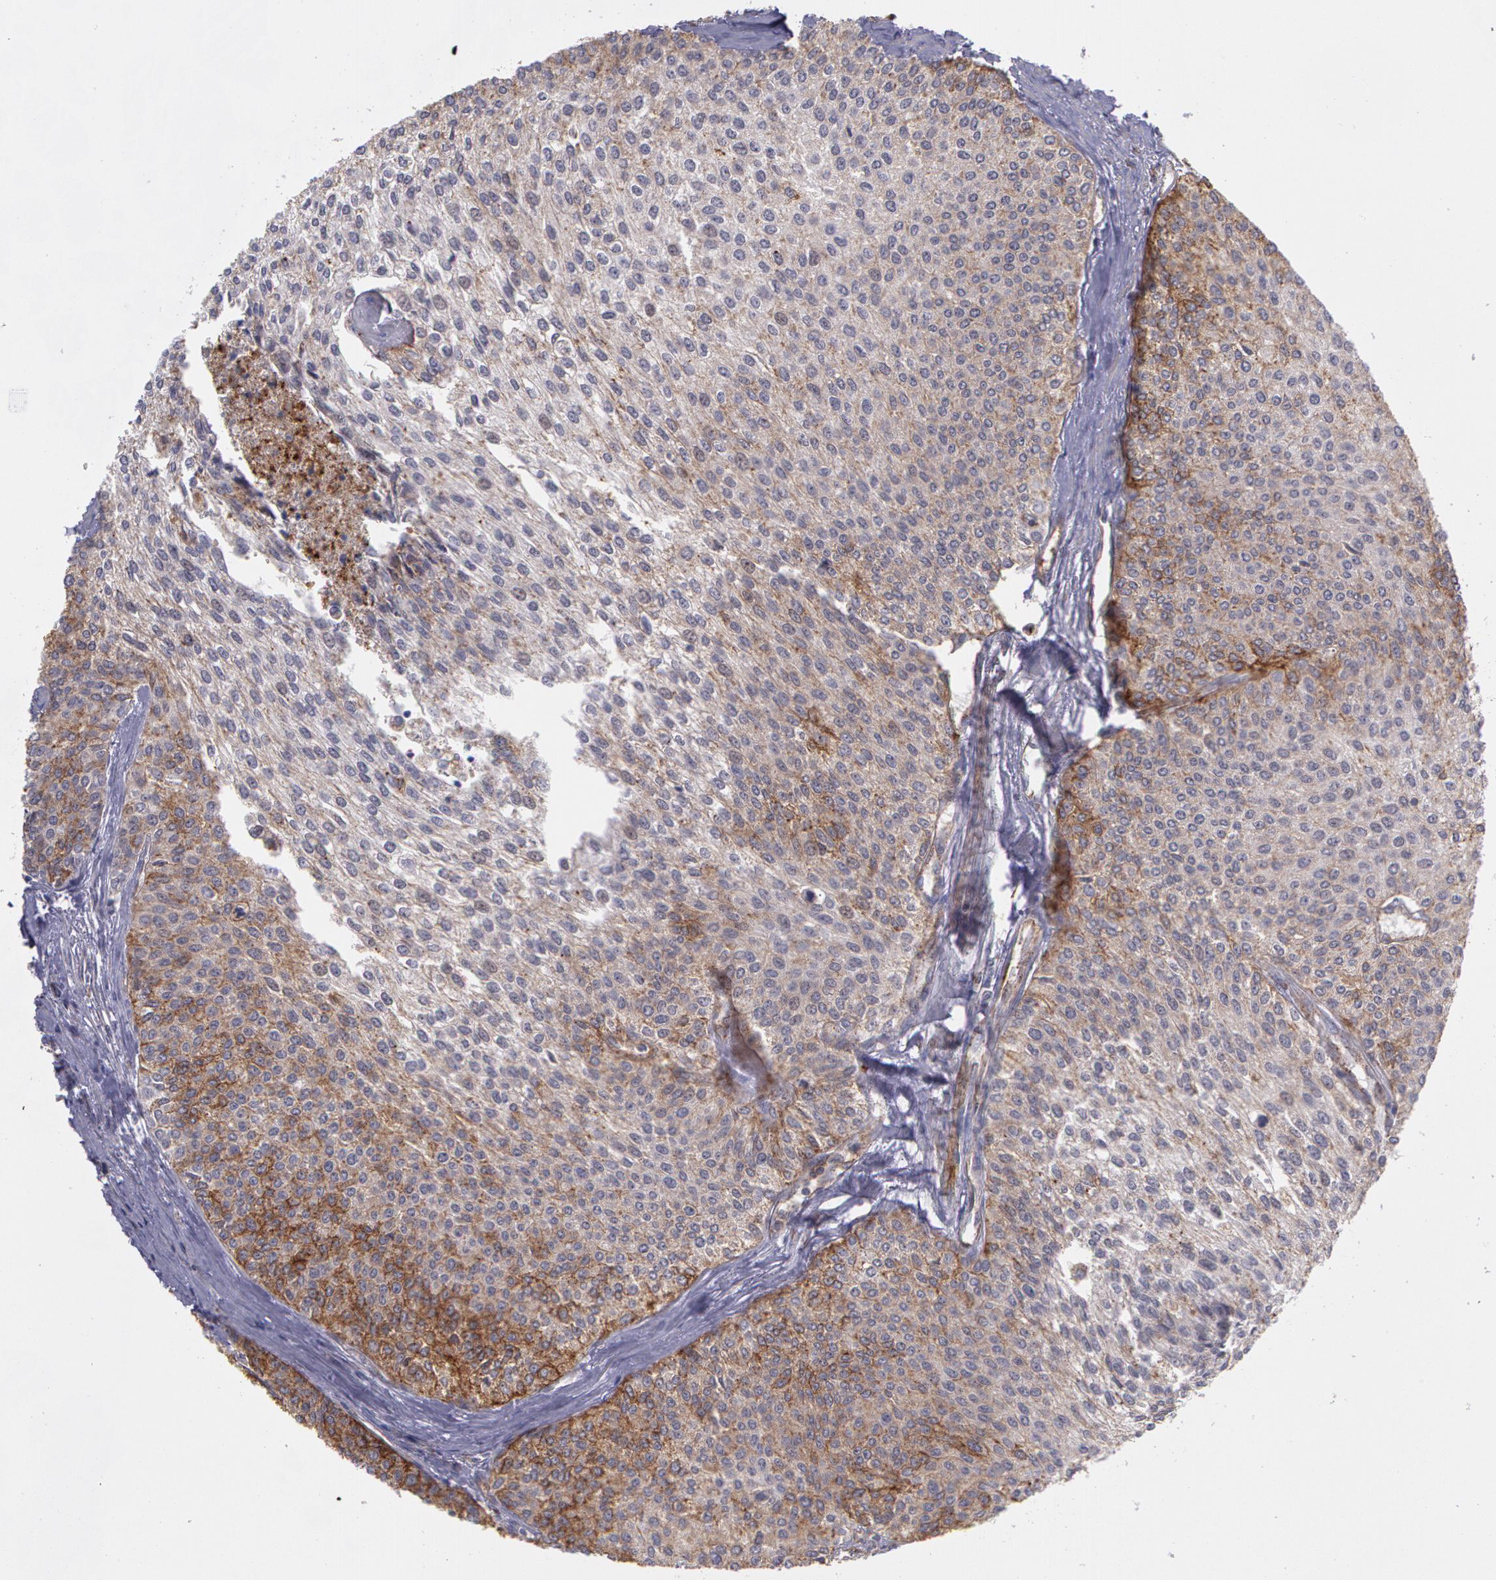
{"staining": {"intensity": "moderate", "quantity": ">75%", "location": "cytoplasmic/membranous"}, "tissue": "urothelial cancer", "cell_type": "Tumor cells", "image_type": "cancer", "snomed": [{"axis": "morphology", "description": "Urothelial carcinoma, Low grade"}, {"axis": "topography", "description": "Urinary bladder"}], "caption": "The histopathology image exhibits a brown stain indicating the presence of a protein in the cytoplasmic/membranous of tumor cells in low-grade urothelial carcinoma. Ihc stains the protein of interest in brown and the nuclei are stained blue.", "gene": "FLOT2", "patient": {"sex": "female", "age": 73}}